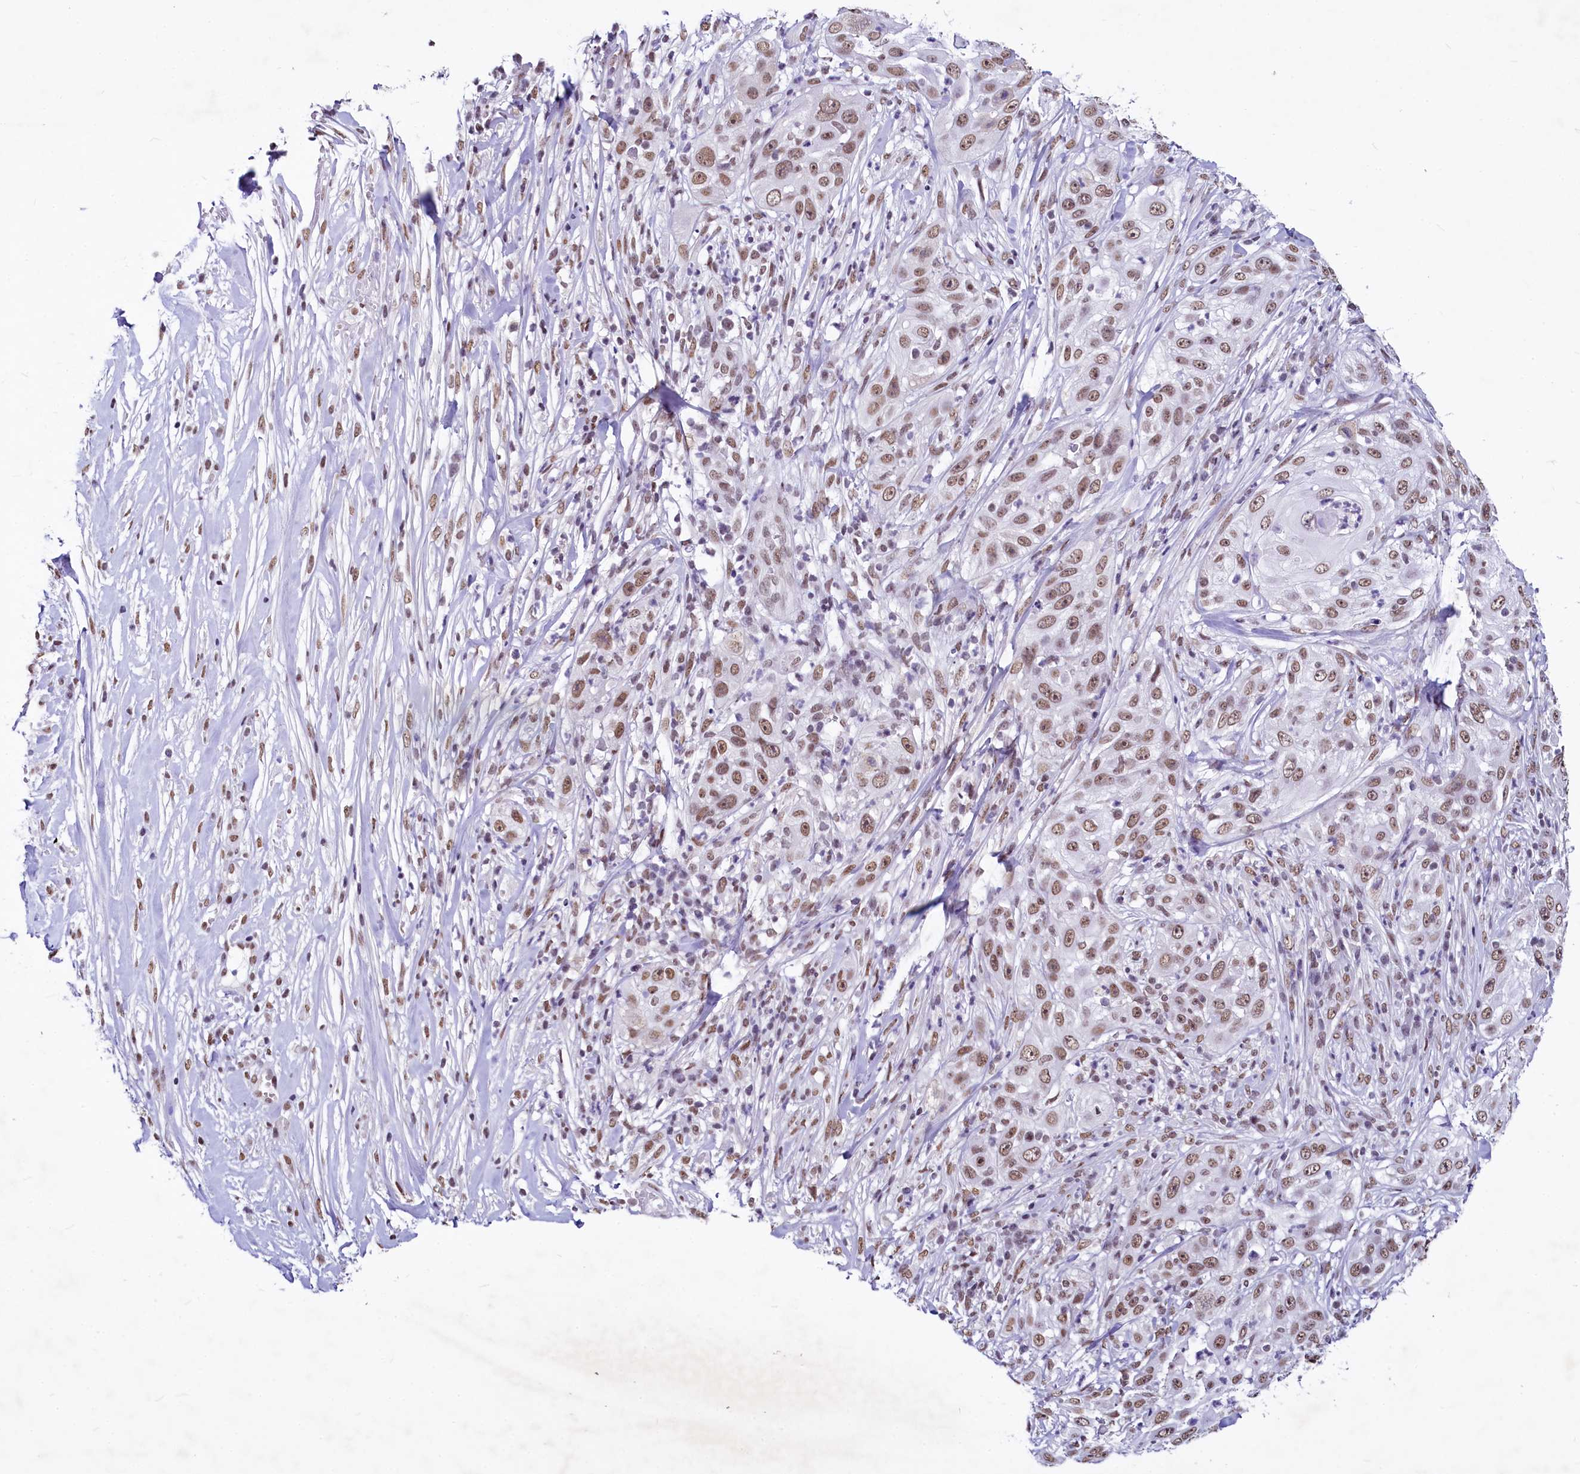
{"staining": {"intensity": "moderate", "quantity": ">75%", "location": "nuclear"}, "tissue": "skin cancer", "cell_type": "Tumor cells", "image_type": "cancer", "snomed": [{"axis": "morphology", "description": "Squamous cell carcinoma, NOS"}, {"axis": "topography", "description": "Skin"}], "caption": "IHC (DAB) staining of human skin cancer shows moderate nuclear protein positivity in approximately >75% of tumor cells. The staining was performed using DAB, with brown indicating positive protein expression. Nuclei are stained blue with hematoxylin.", "gene": "PARPBP", "patient": {"sex": "female", "age": 44}}